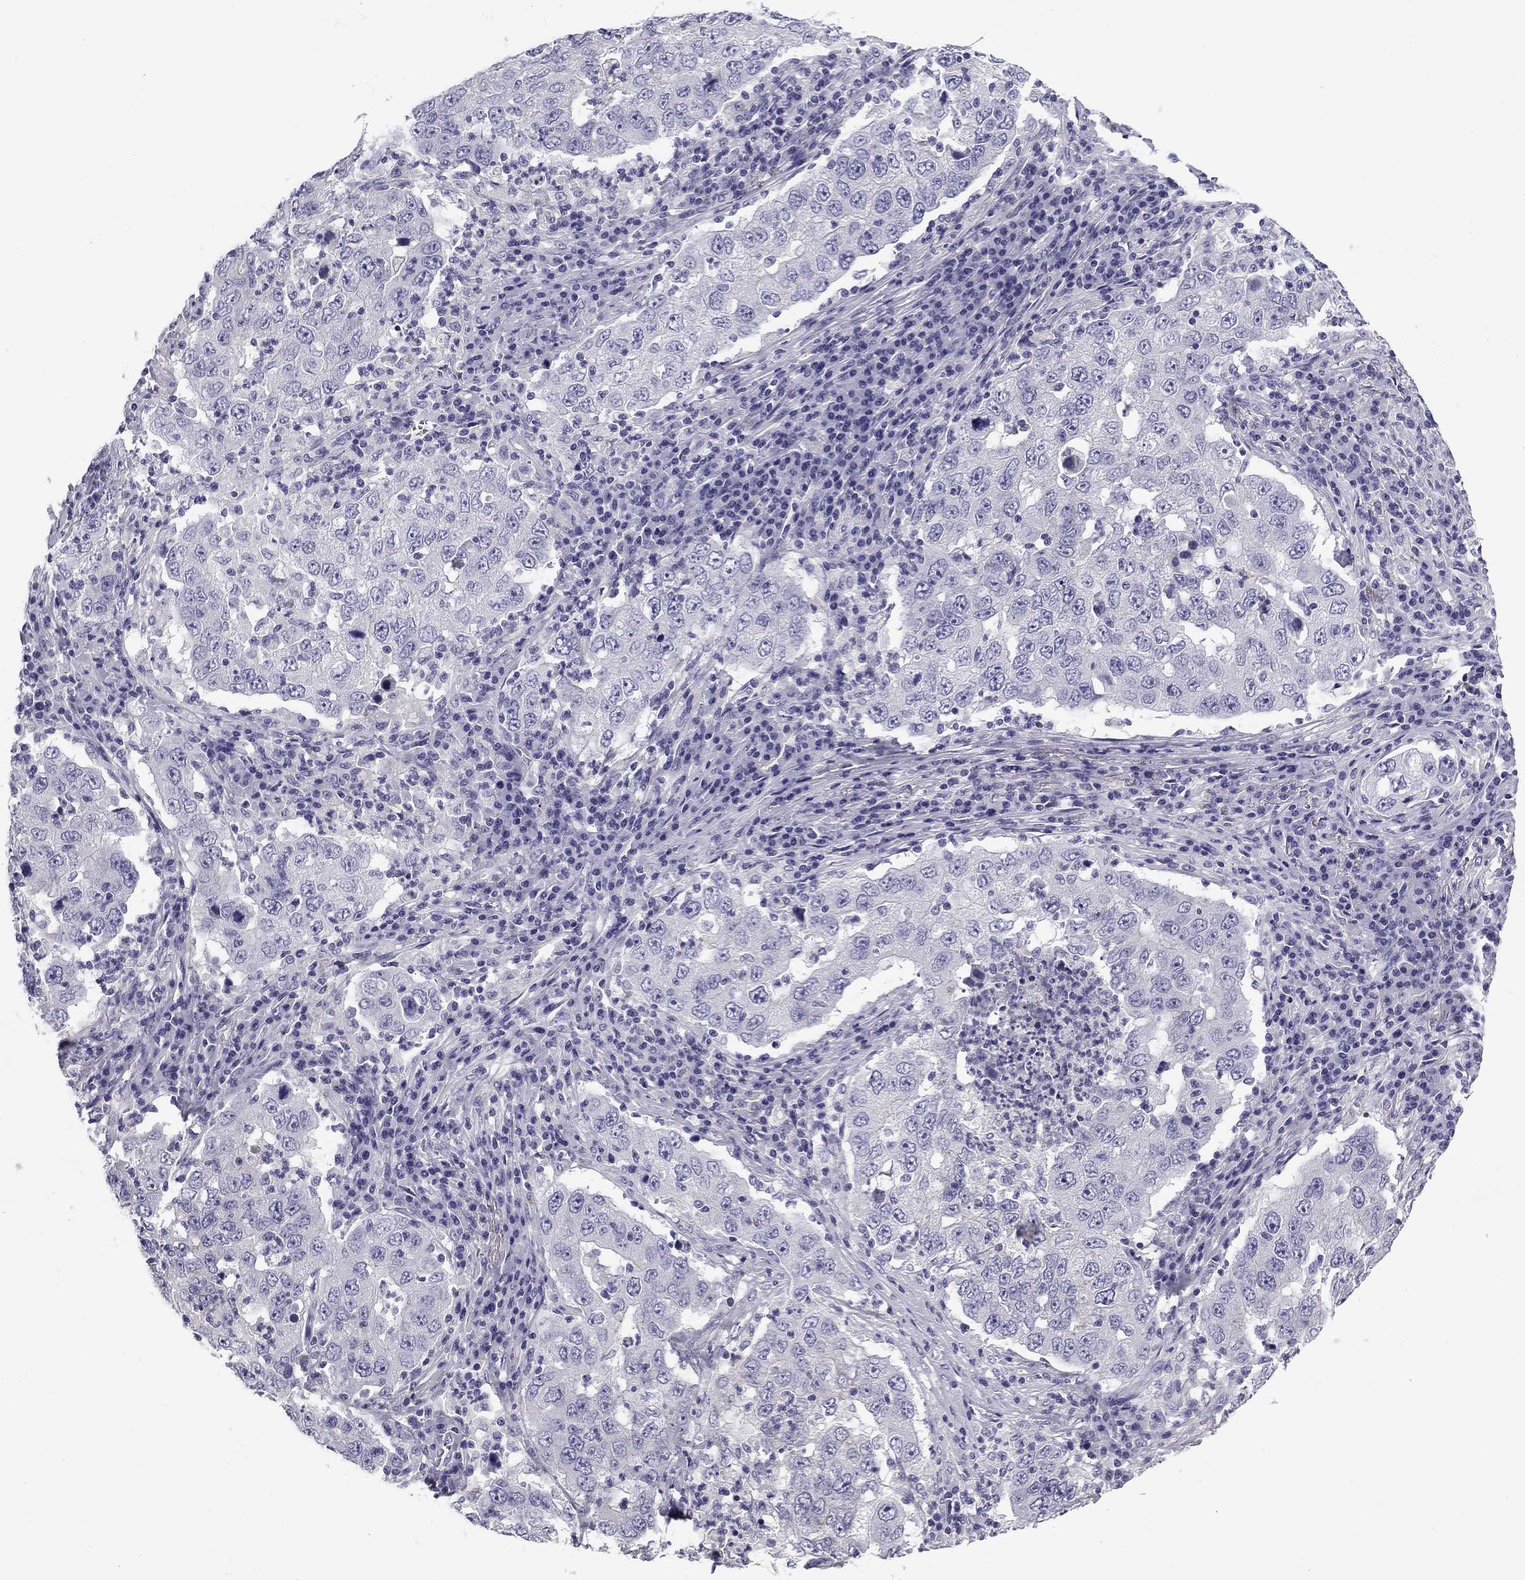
{"staining": {"intensity": "negative", "quantity": "none", "location": "none"}, "tissue": "lung cancer", "cell_type": "Tumor cells", "image_type": "cancer", "snomed": [{"axis": "morphology", "description": "Adenocarcinoma, NOS"}, {"axis": "topography", "description": "Lung"}], "caption": "Tumor cells show no significant protein expression in adenocarcinoma (lung).", "gene": "FLNC", "patient": {"sex": "male", "age": 73}}